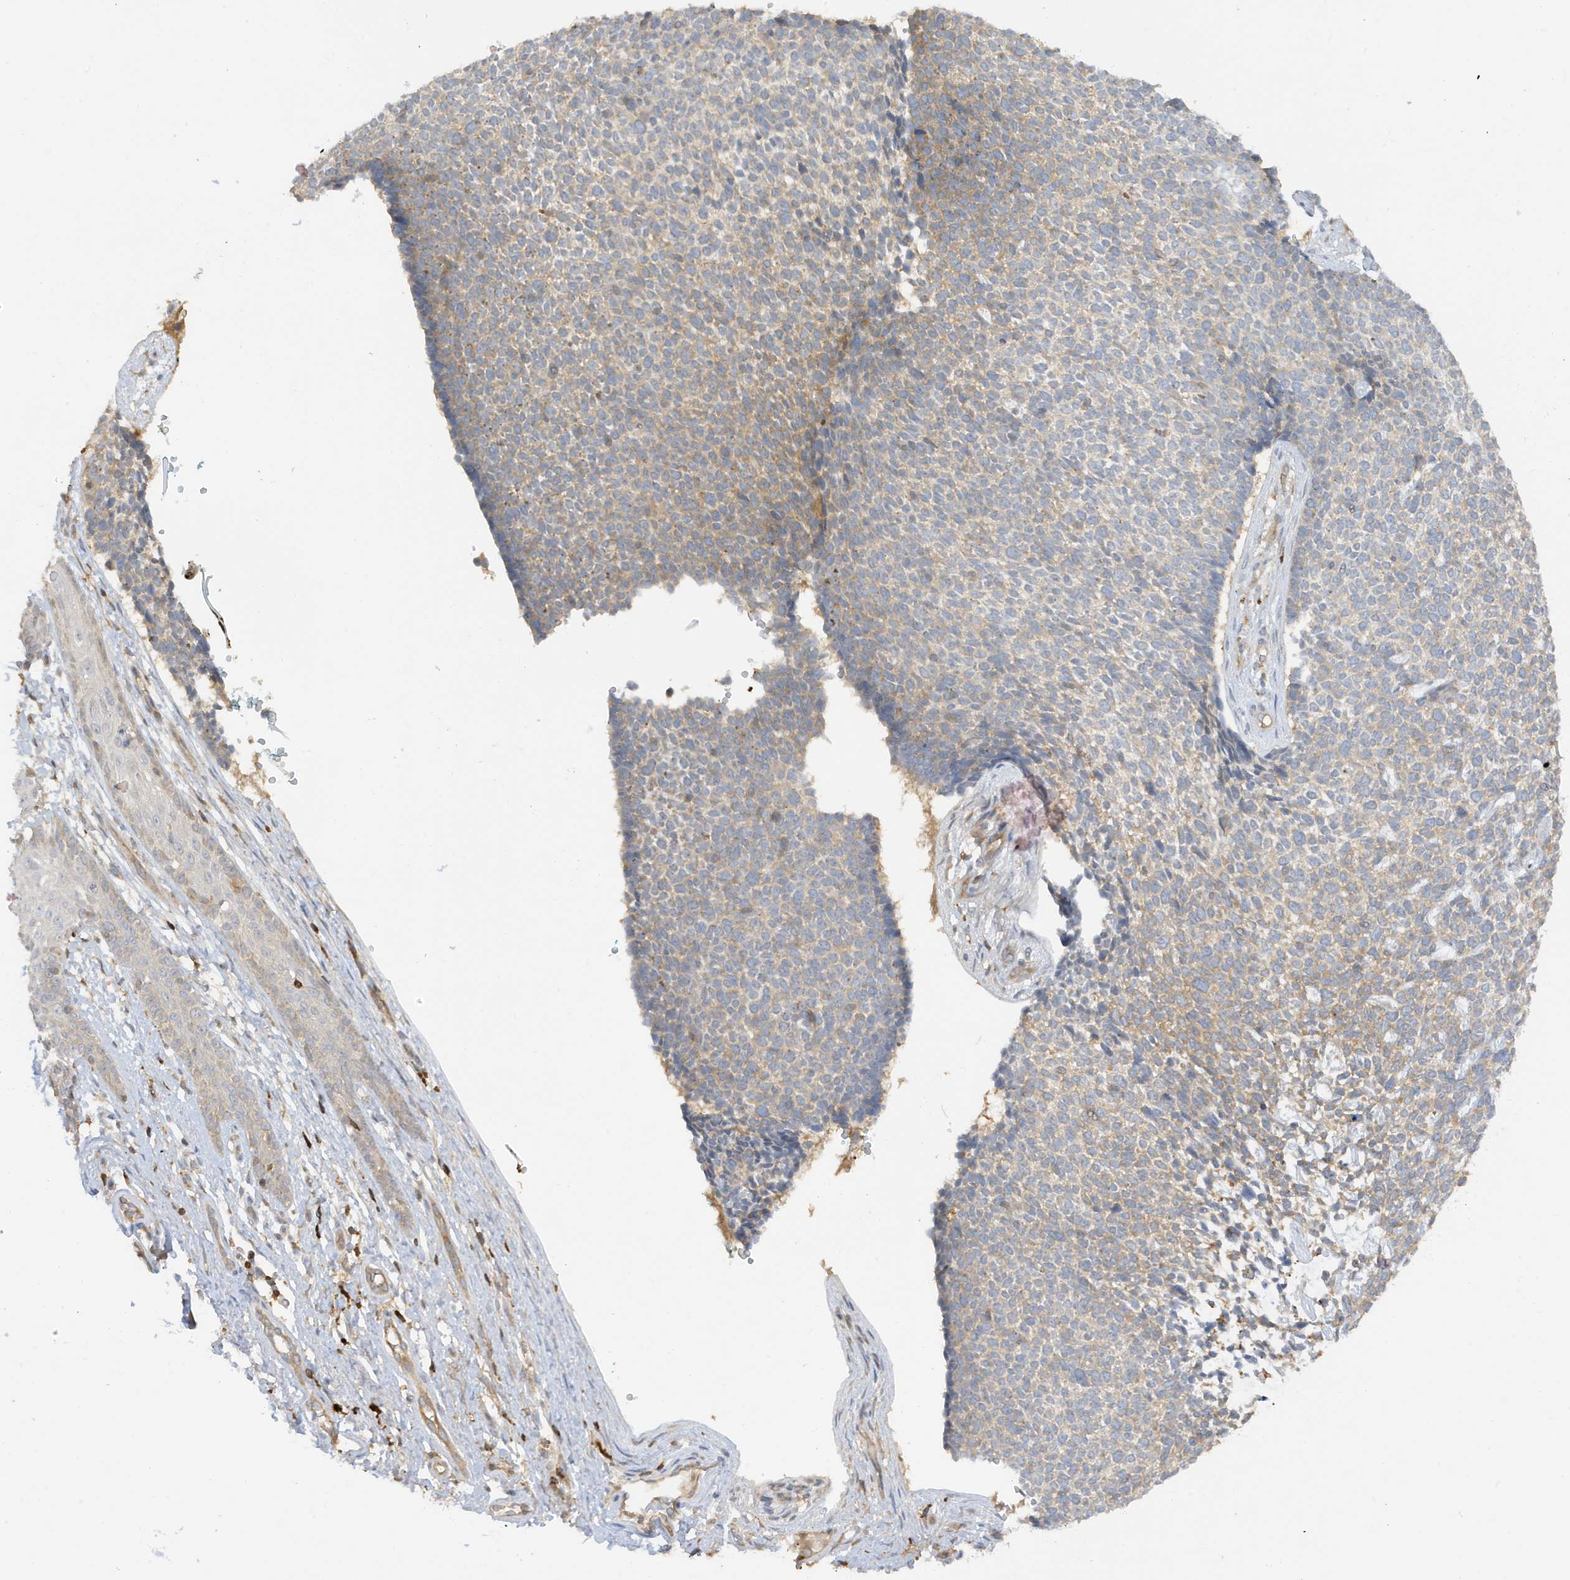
{"staining": {"intensity": "moderate", "quantity": "<25%", "location": "cytoplasmic/membranous"}, "tissue": "skin cancer", "cell_type": "Tumor cells", "image_type": "cancer", "snomed": [{"axis": "morphology", "description": "Basal cell carcinoma"}, {"axis": "topography", "description": "Skin"}], "caption": "Skin cancer (basal cell carcinoma) was stained to show a protein in brown. There is low levels of moderate cytoplasmic/membranous staining in approximately <25% of tumor cells.", "gene": "PHACTR2", "patient": {"sex": "female", "age": 84}}